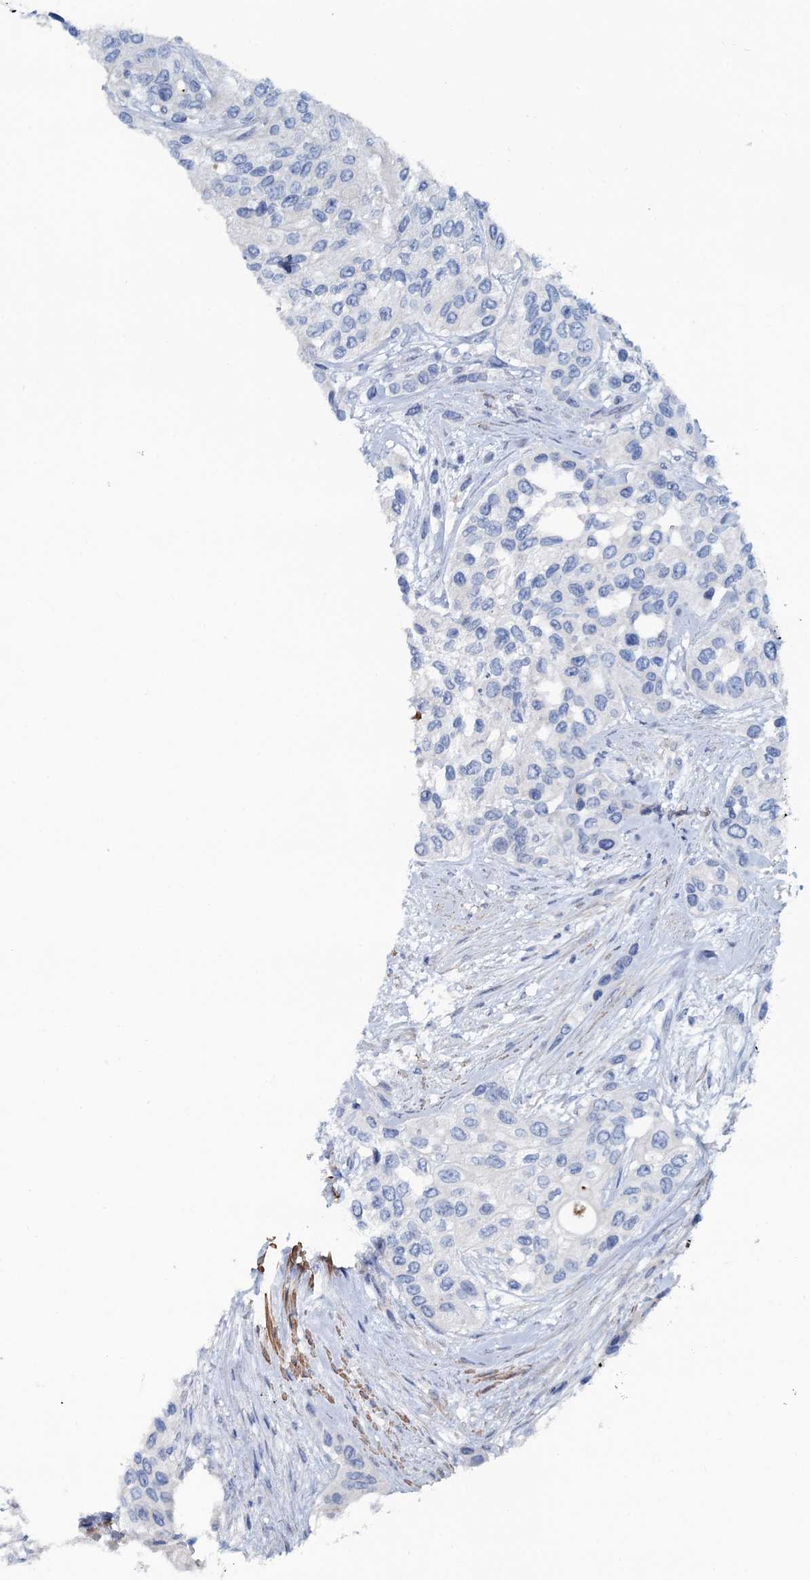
{"staining": {"intensity": "negative", "quantity": "none", "location": "none"}, "tissue": "urothelial cancer", "cell_type": "Tumor cells", "image_type": "cancer", "snomed": [{"axis": "morphology", "description": "Normal tissue, NOS"}, {"axis": "morphology", "description": "Urothelial carcinoma, High grade"}, {"axis": "topography", "description": "Vascular tissue"}, {"axis": "topography", "description": "Urinary bladder"}], "caption": "An immunohistochemistry (IHC) micrograph of urothelial cancer is shown. There is no staining in tumor cells of urothelial cancer.", "gene": "SLC1A3", "patient": {"sex": "female", "age": 56}}